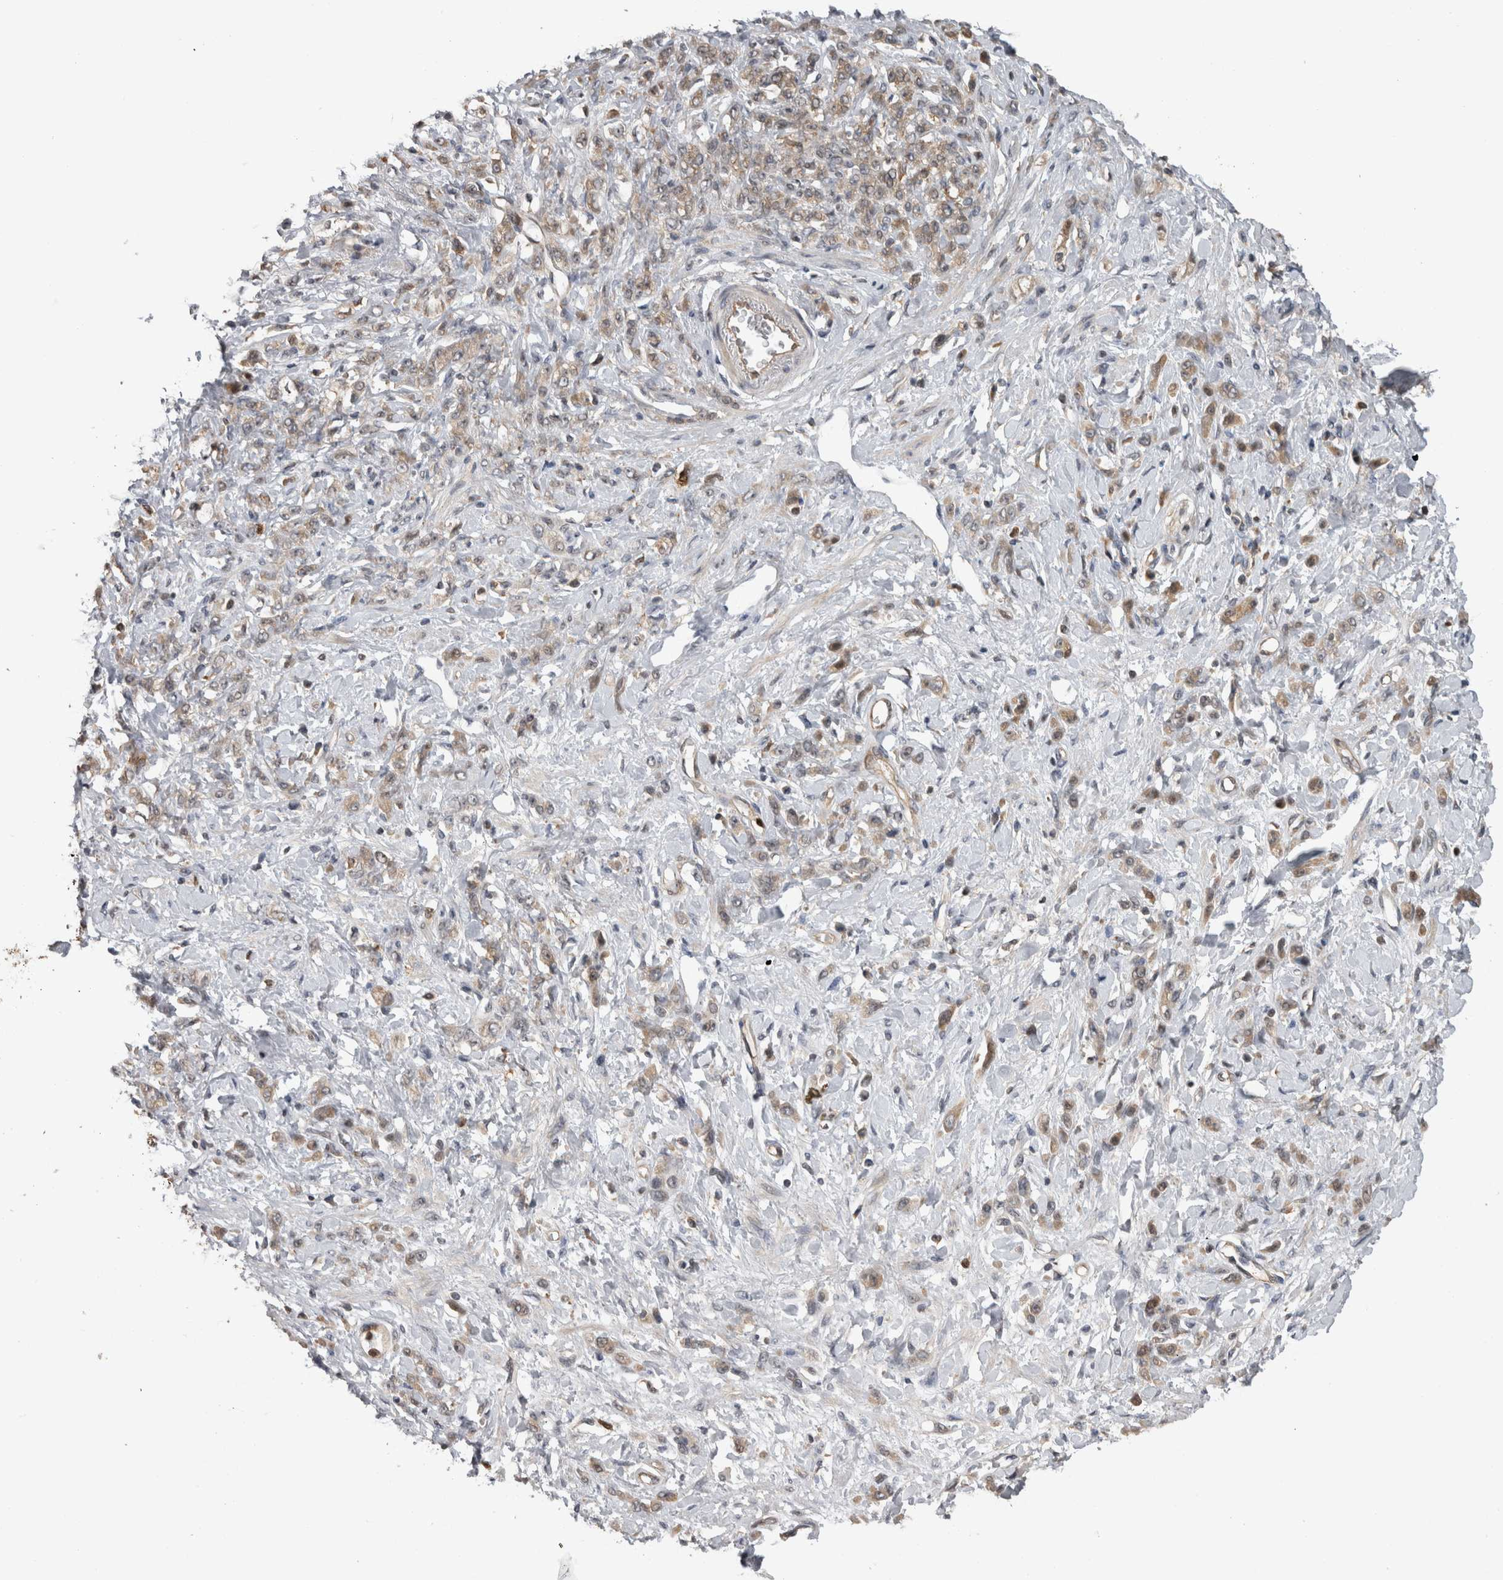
{"staining": {"intensity": "weak", "quantity": ">75%", "location": "cytoplasmic/membranous"}, "tissue": "stomach cancer", "cell_type": "Tumor cells", "image_type": "cancer", "snomed": [{"axis": "morphology", "description": "Normal tissue, NOS"}, {"axis": "morphology", "description": "Adenocarcinoma, NOS"}, {"axis": "topography", "description": "Stomach"}], "caption": "Tumor cells reveal low levels of weak cytoplasmic/membranous expression in about >75% of cells in stomach cancer (adenocarcinoma).", "gene": "USH1G", "patient": {"sex": "male", "age": 82}}